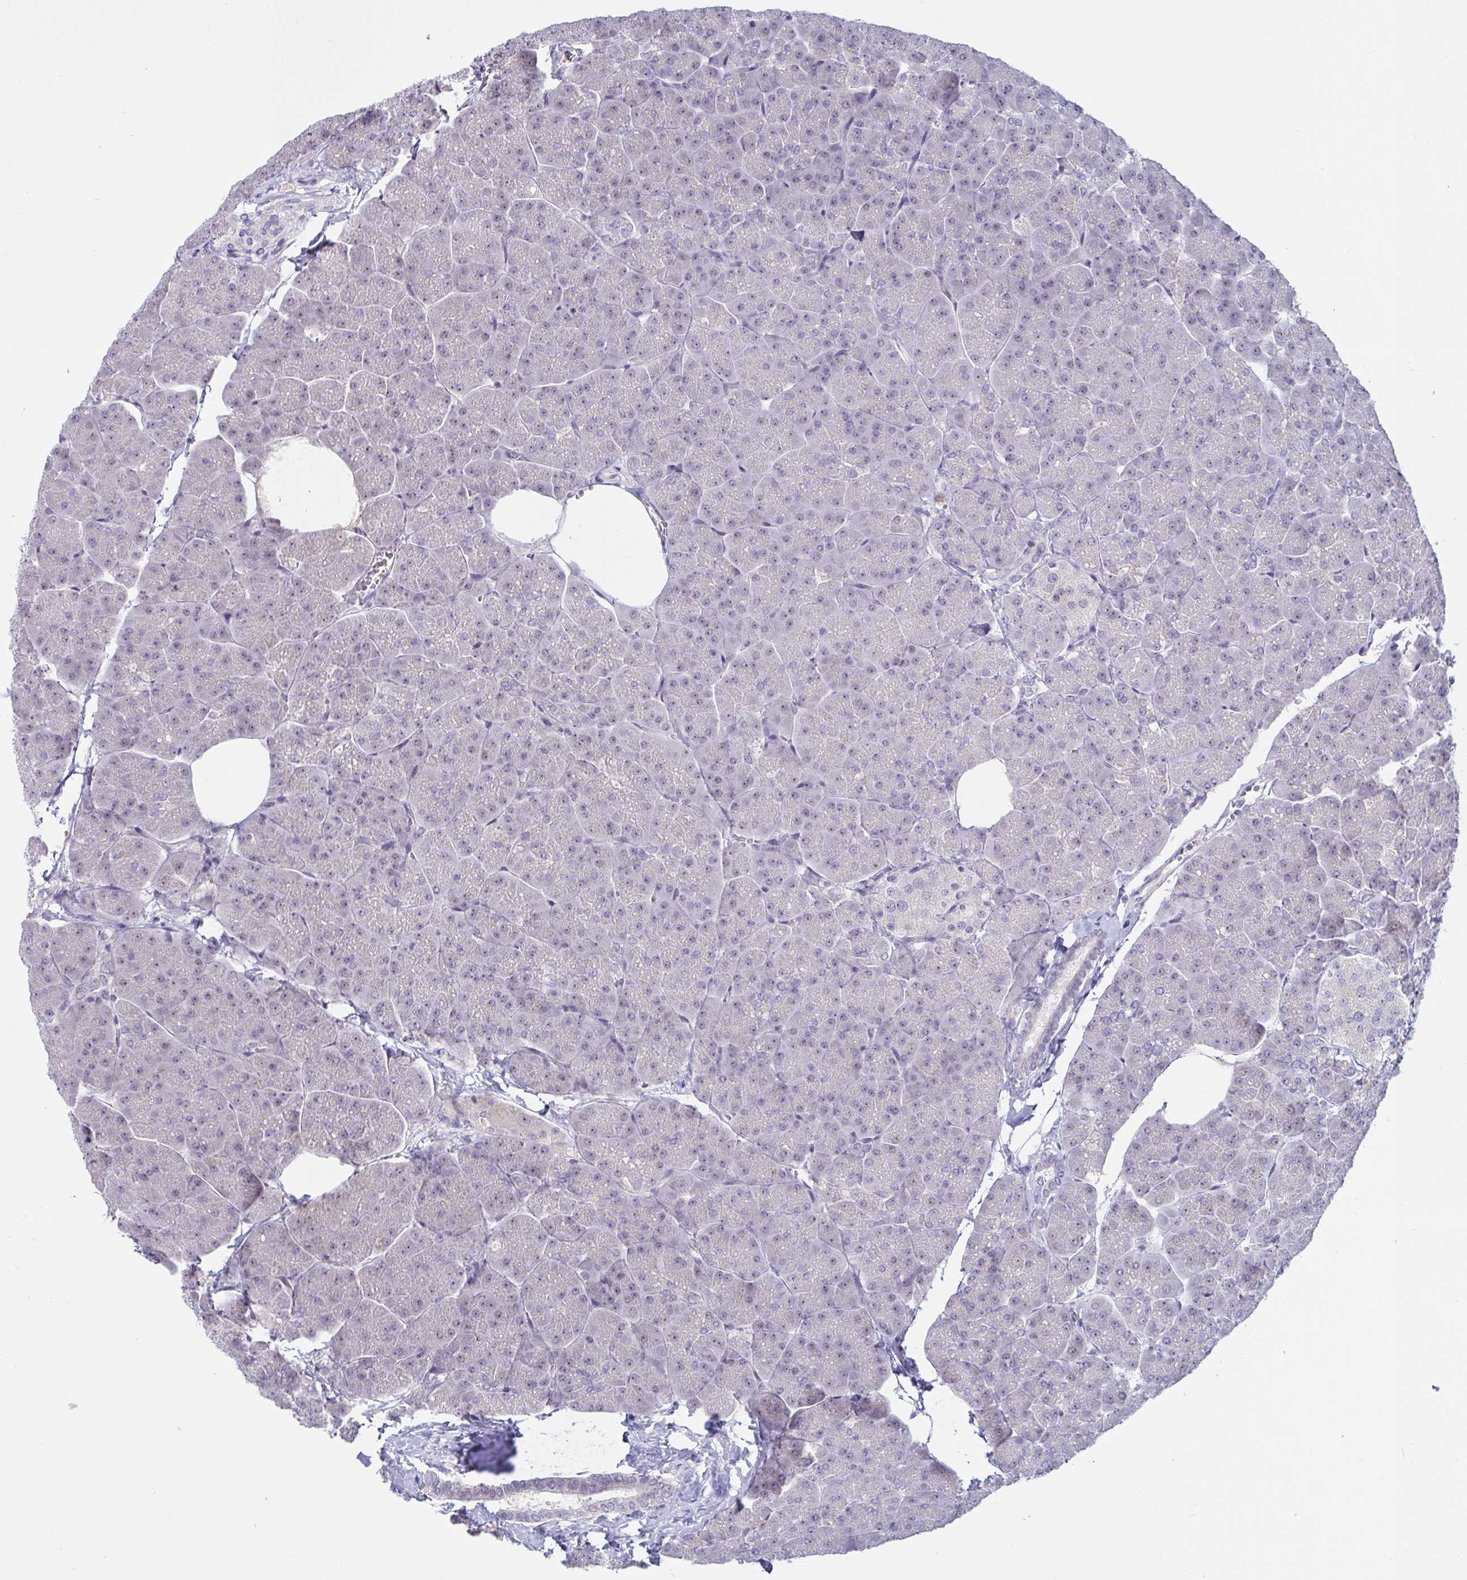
{"staining": {"intensity": "weak", "quantity": "<25%", "location": "nuclear"}, "tissue": "pancreas", "cell_type": "Exocrine glandular cells", "image_type": "normal", "snomed": [{"axis": "morphology", "description": "Normal tissue, NOS"}, {"axis": "topography", "description": "Pancreas"}, {"axis": "topography", "description": "Peripheral nerve tissue"}], "caption": "Pancreas stained for a protein using immunohistochemistry shows no positivity exocrine glandular cells.", "gene": "MYC", "patient": {"sex": "male", "age": 54}}